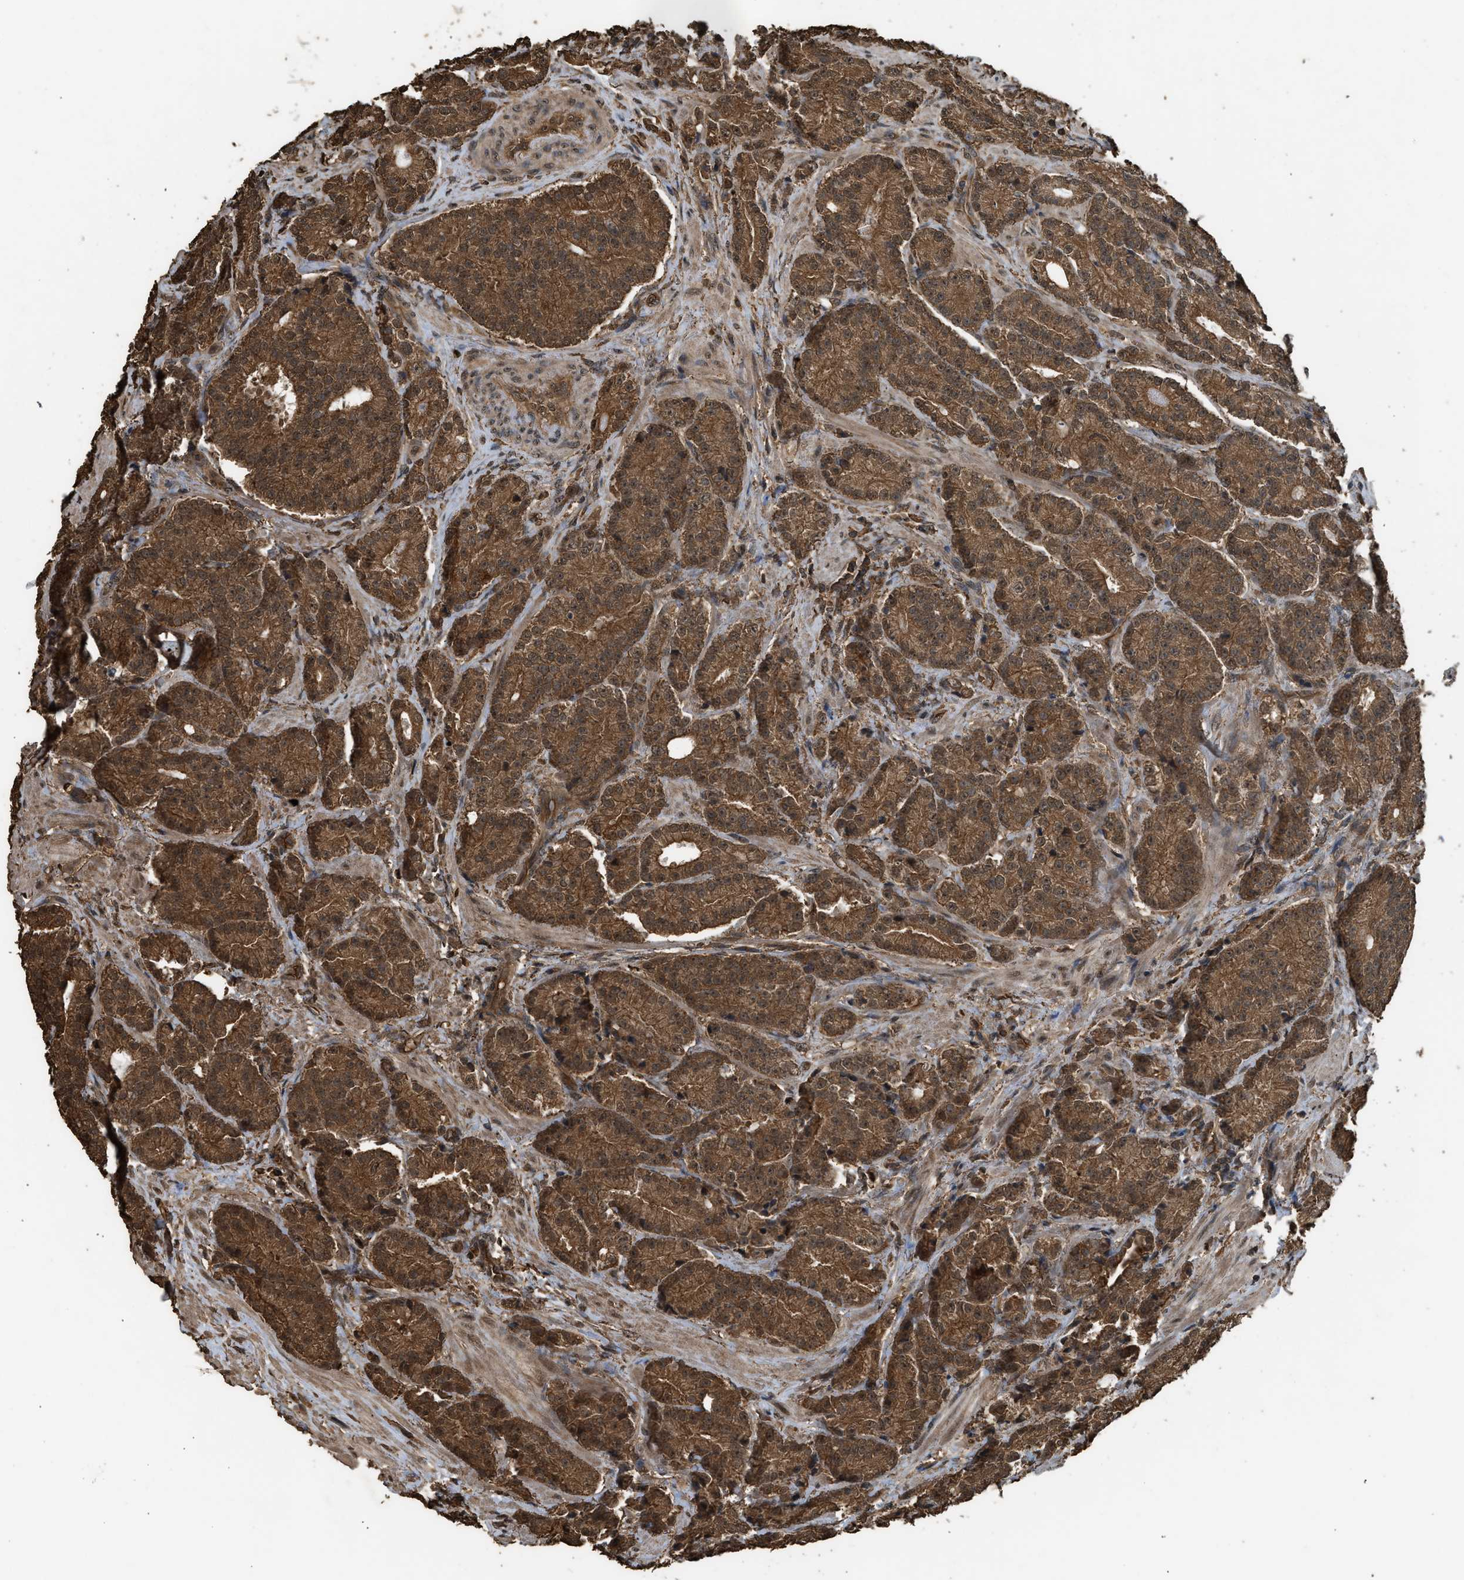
{"staining": {"intensity": "strong", "quantity": ">75%", "location": "cytoplasmic/membranous"}, "tissue": "prostate cancer", "cell_type": "Tumor cells", "image_type": "cancer", "snomed": [{"axis": "morphology", "description": "Adenocarcinoma, High grade"}, {"axis": "topography", "description": "Prostate"}], "caption": "Protein staining shows strong cytoplasmic/membranous expression in about >75% of tumor cells in prostate adenocarcinoma (high-grade).", "gene": "MYBL2", "patient": {"sex": "male", "age": 61}}